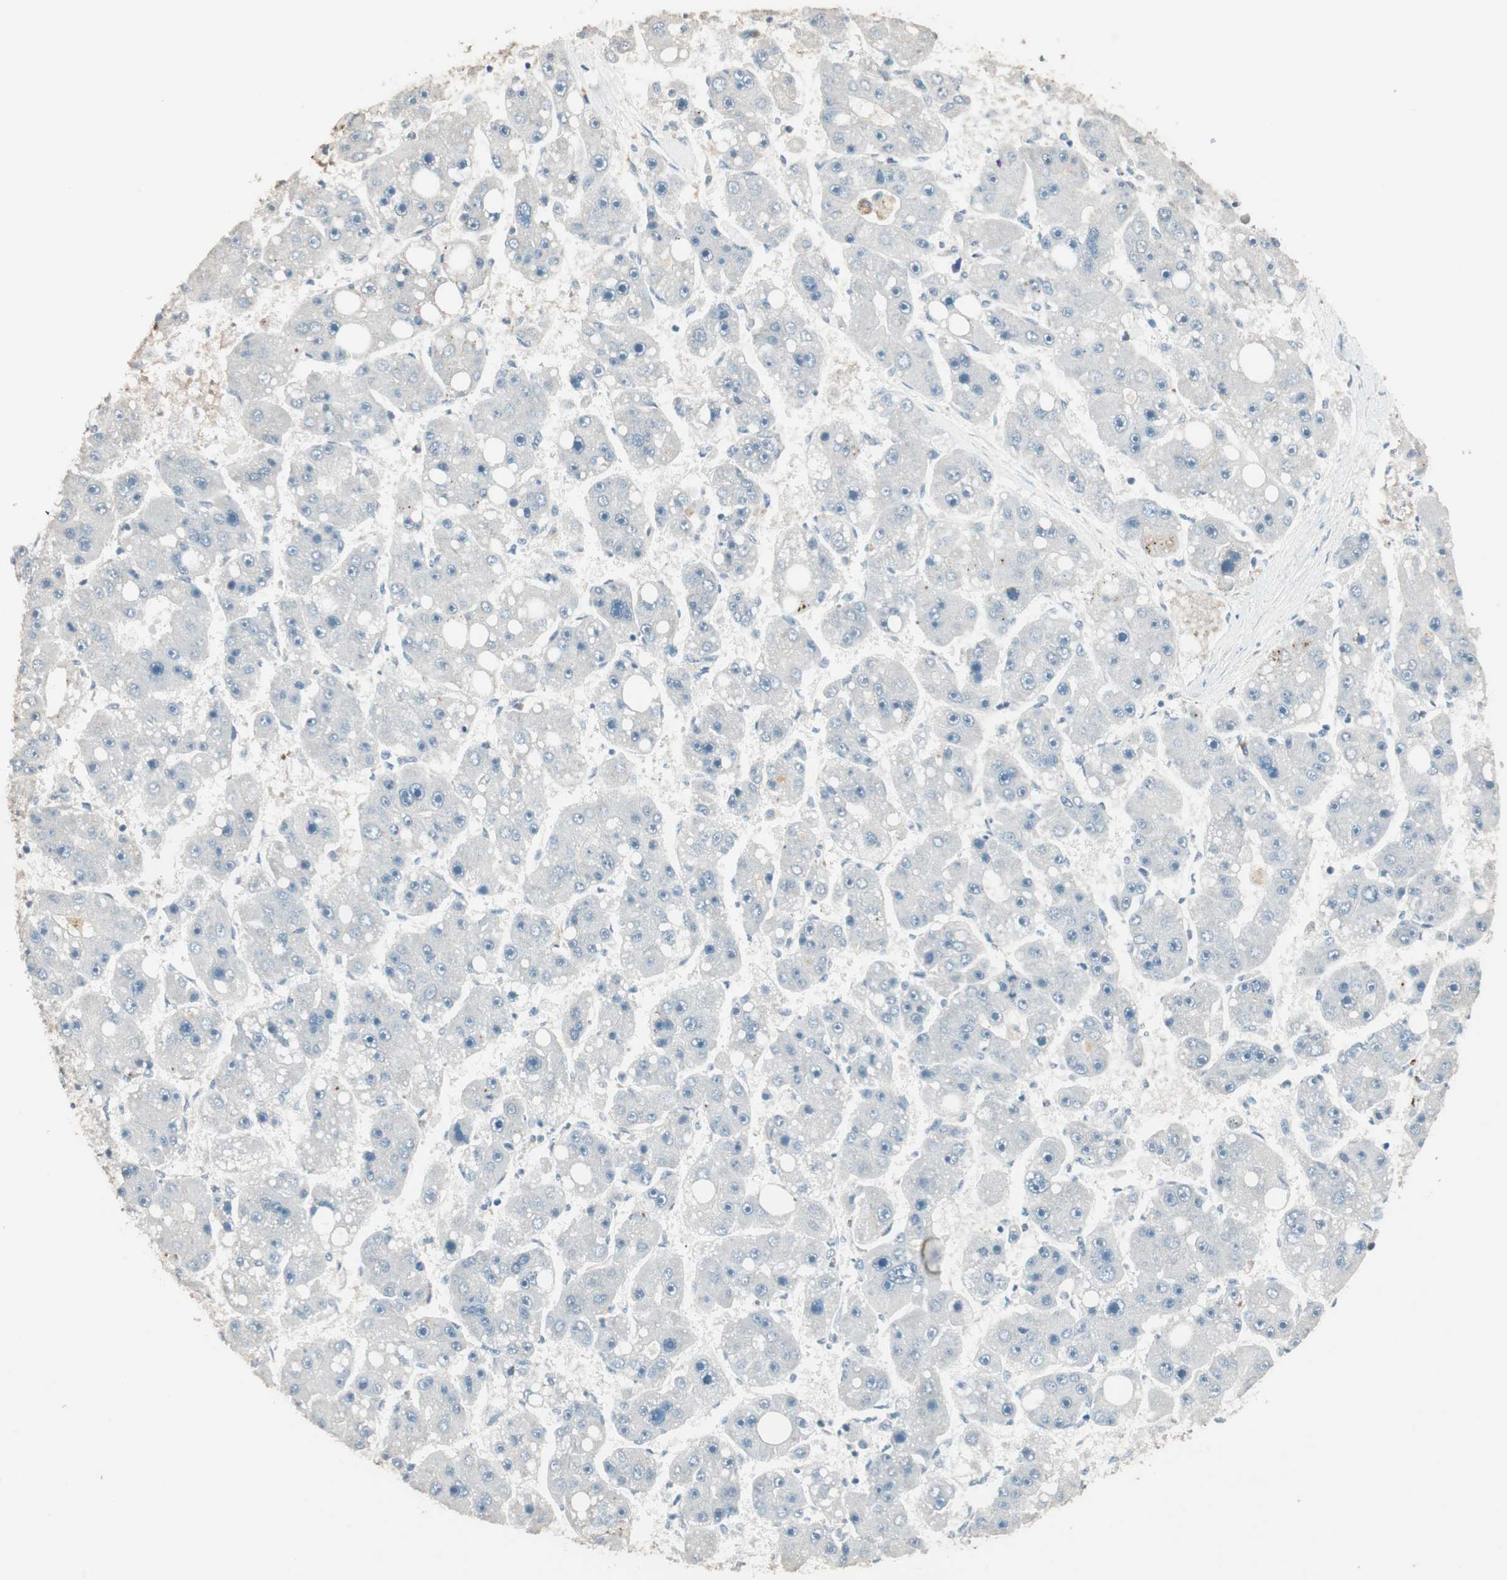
{"staining": {"intensity": "negative", "quantity": "none", "location": "none"}, "tissue": "liver cancer", "cell_type": "Tumor cells", "image_type": "cancer", "snomed": [{"axis": "morphology", "description": "Carcinoma, Hepatocellular, NOS"}, {"axis": "topography", "description": "Liver"}], "caption": "IHC photomicrograph of liver hepatocellular carcinoma stained for a protein (brown), which exhibits no staining in tumor cells.", "gene": "USP5", "patient": {"sex": "female", "age": 61}}